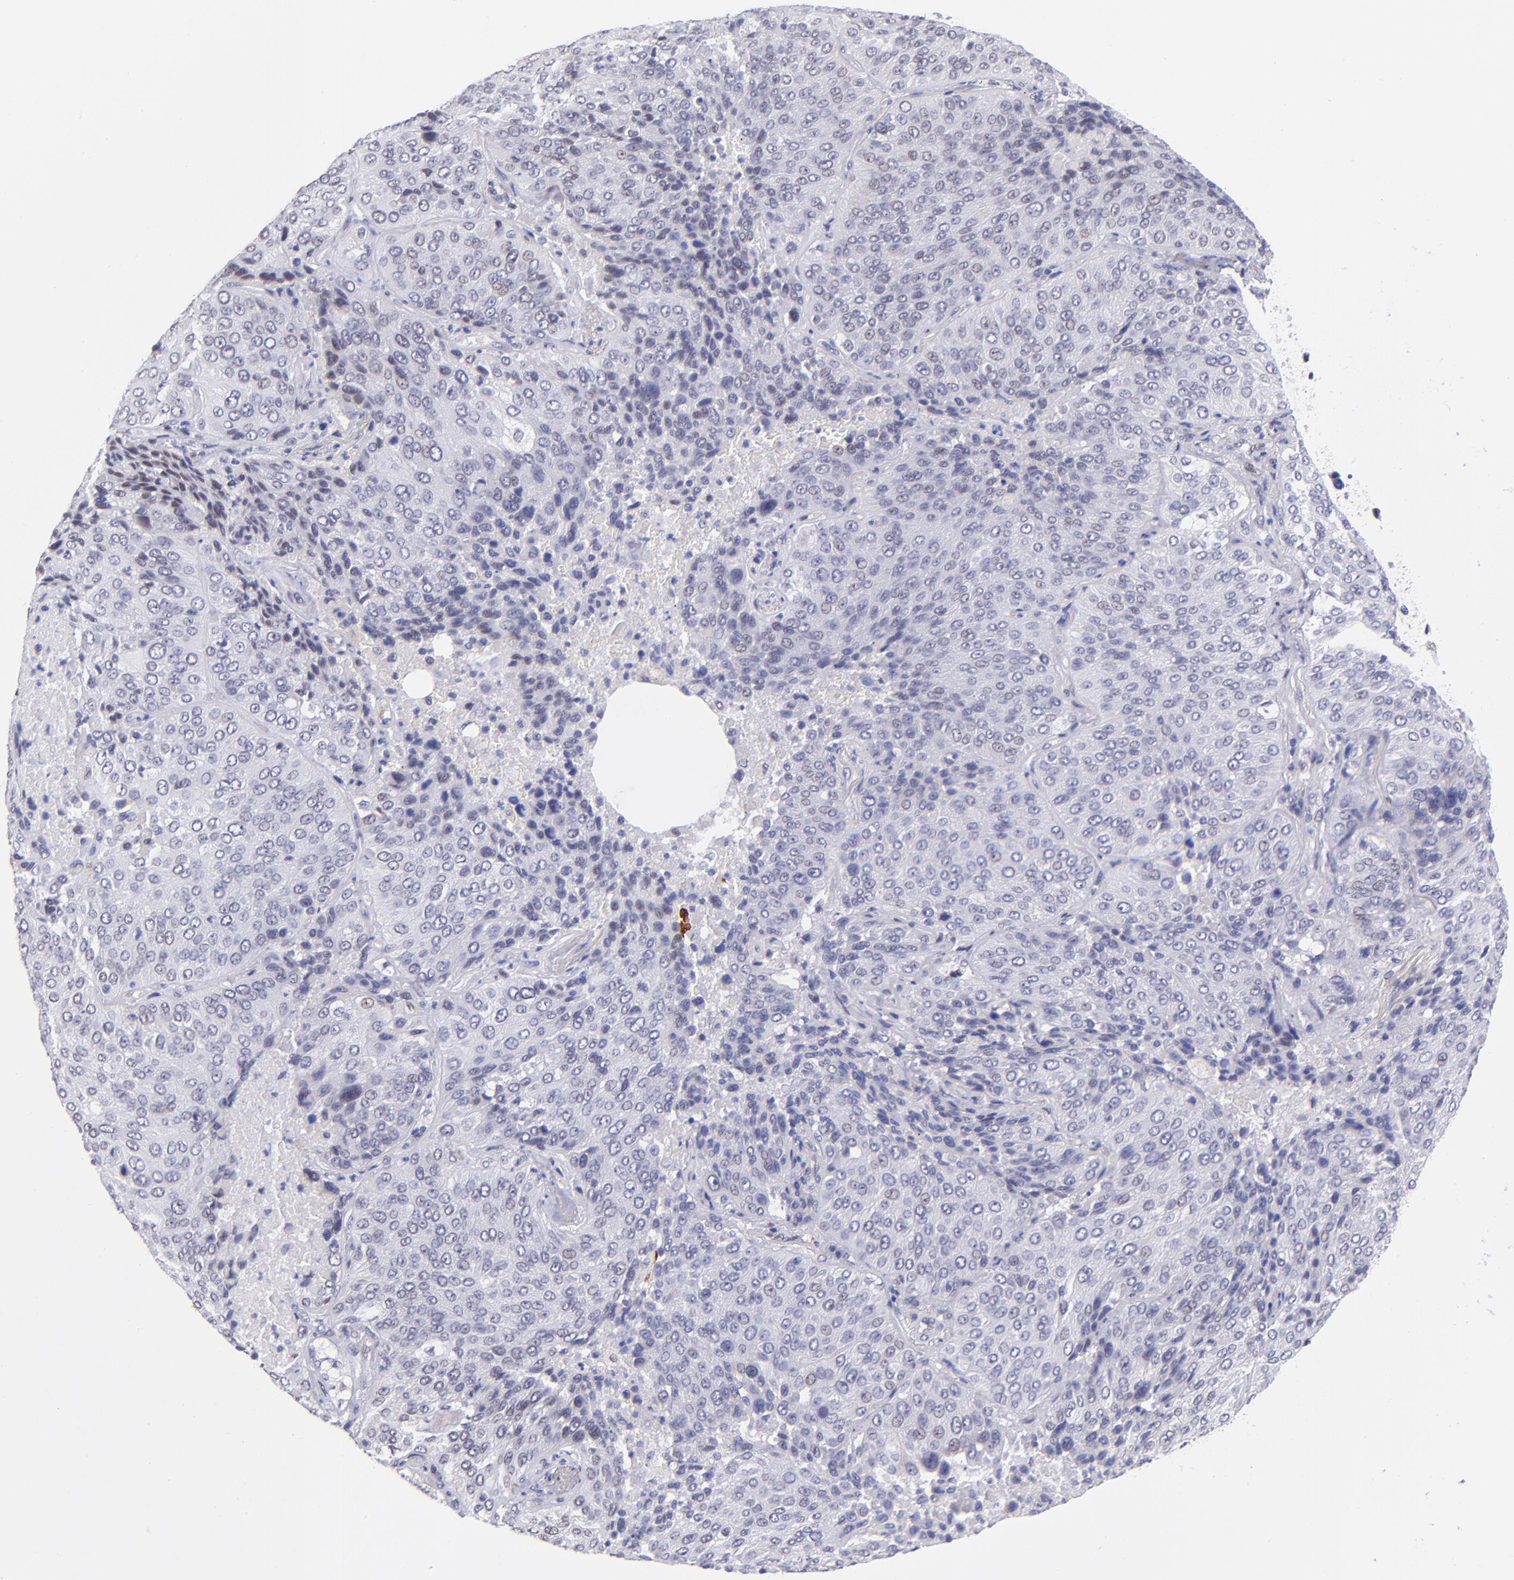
{"staining": {"intensity": "negative", "quantity": "none", "location": "none"}, "tissue": "lung cancer", "cell_type": "Tumor cells", "image_type": "cancer", "snomed": [{"axis": "morphology", "description": "Squamous cell carcinoma, NOS"}, {"axis": "topography", "description": "Lung"}], "caption": "This is an immunohistochemistry (IHC) photomicrograph of lung cancer (squamous cell carcinoma). There is no positivity in tumor cells.", "gene": "SOX6", "patient": {"sex": "male", "age": 54}}